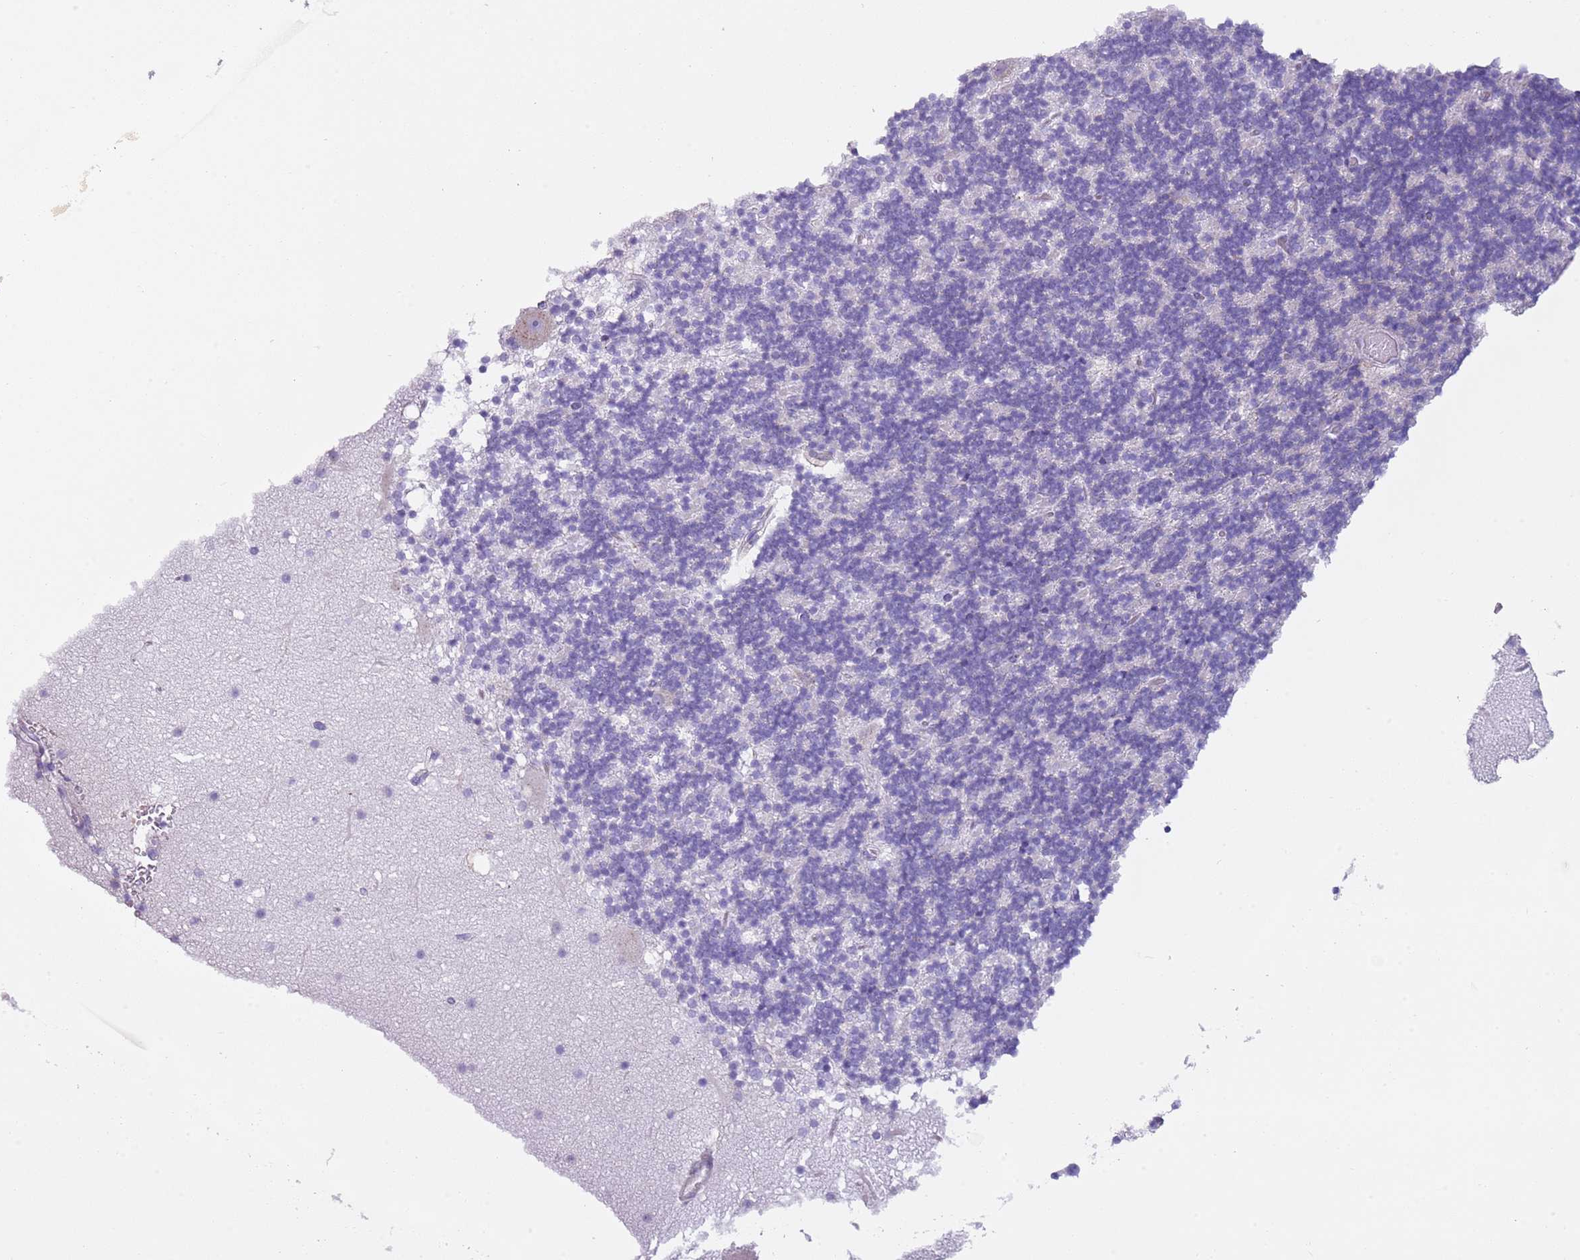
{"staining": {"intensity": "negative", "quantity": "none", "location": "none"}, "tissue": "cerebellum", "cell_type": "Cells in granular layer", "image_type": "normal", "snomed": [{"axis": "morphology", "description": "Normal tissue, NOS"}, {"axis": "topography", "description": "Cerebellum"}], "caption": "A histopathology image of human cerebellum is negative for staining in cells in granular layer. Brightfield microscopy of immunohistochemistry stained with DAB (brown) and hematoxylin (blue), captured at high magnification.", "gene": "CD177", "patient": {"sex": "male", "age": 57}}